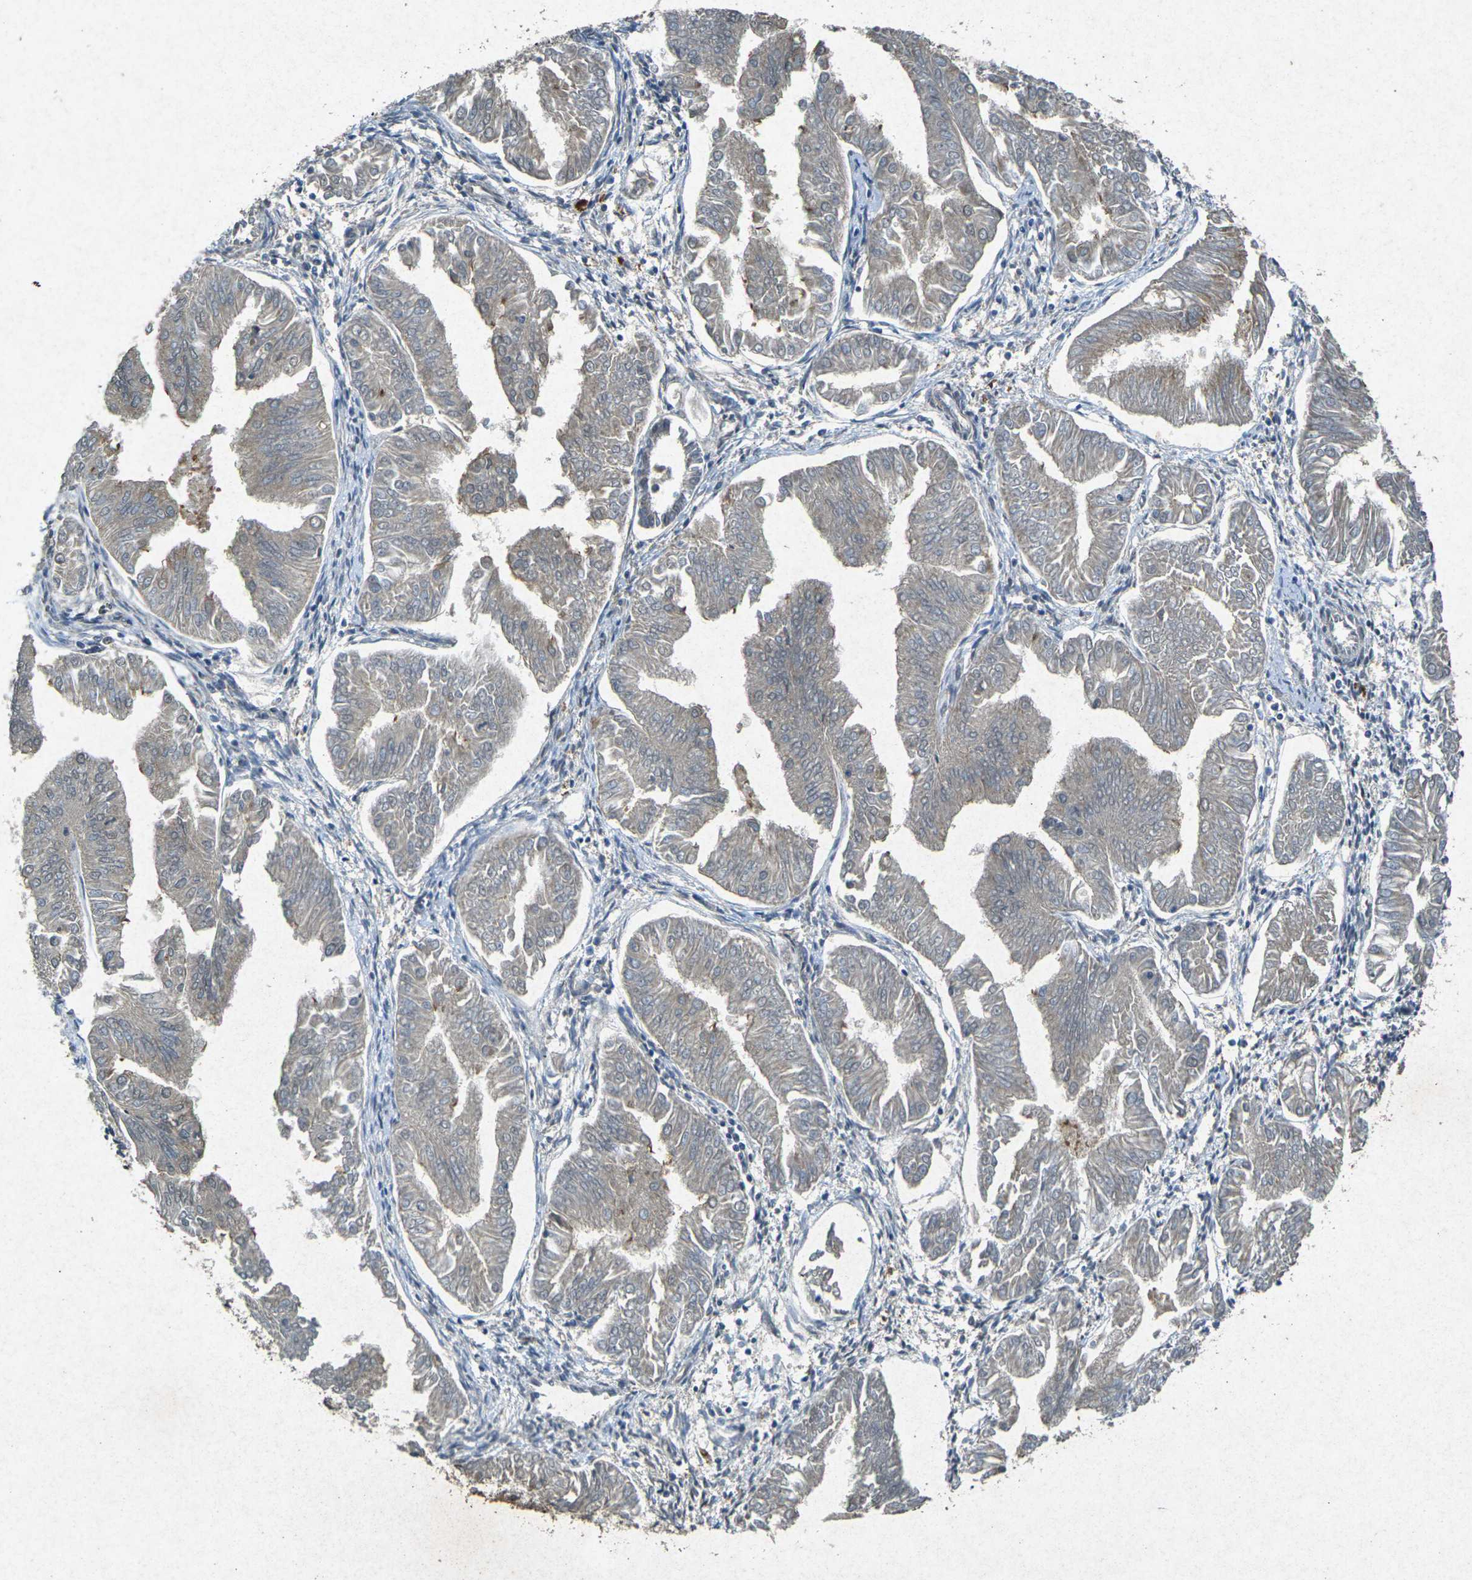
{"staining": {"intensity": "weak", "quantity": "25%-75%", "location": "cytoplasmic/membranous"}, "tissue": "endometrial cancer", "cell_type": "Tumor cells", "image_type": "cancer", "snomed": [{"axis": "morphology", "description": "Adenocarcinoma, NOS"}, {"axis": "topography", "description": "Endometrium"}], "caption": "Weak cytoplasmic/membranous expression for a protein is present in about 25%-75% of tumor cells of adenocarcinoma (endometrial) using immunohistochemistry.", "gene": "RGMA", "patient": {"sex": "female", "age": 53}}